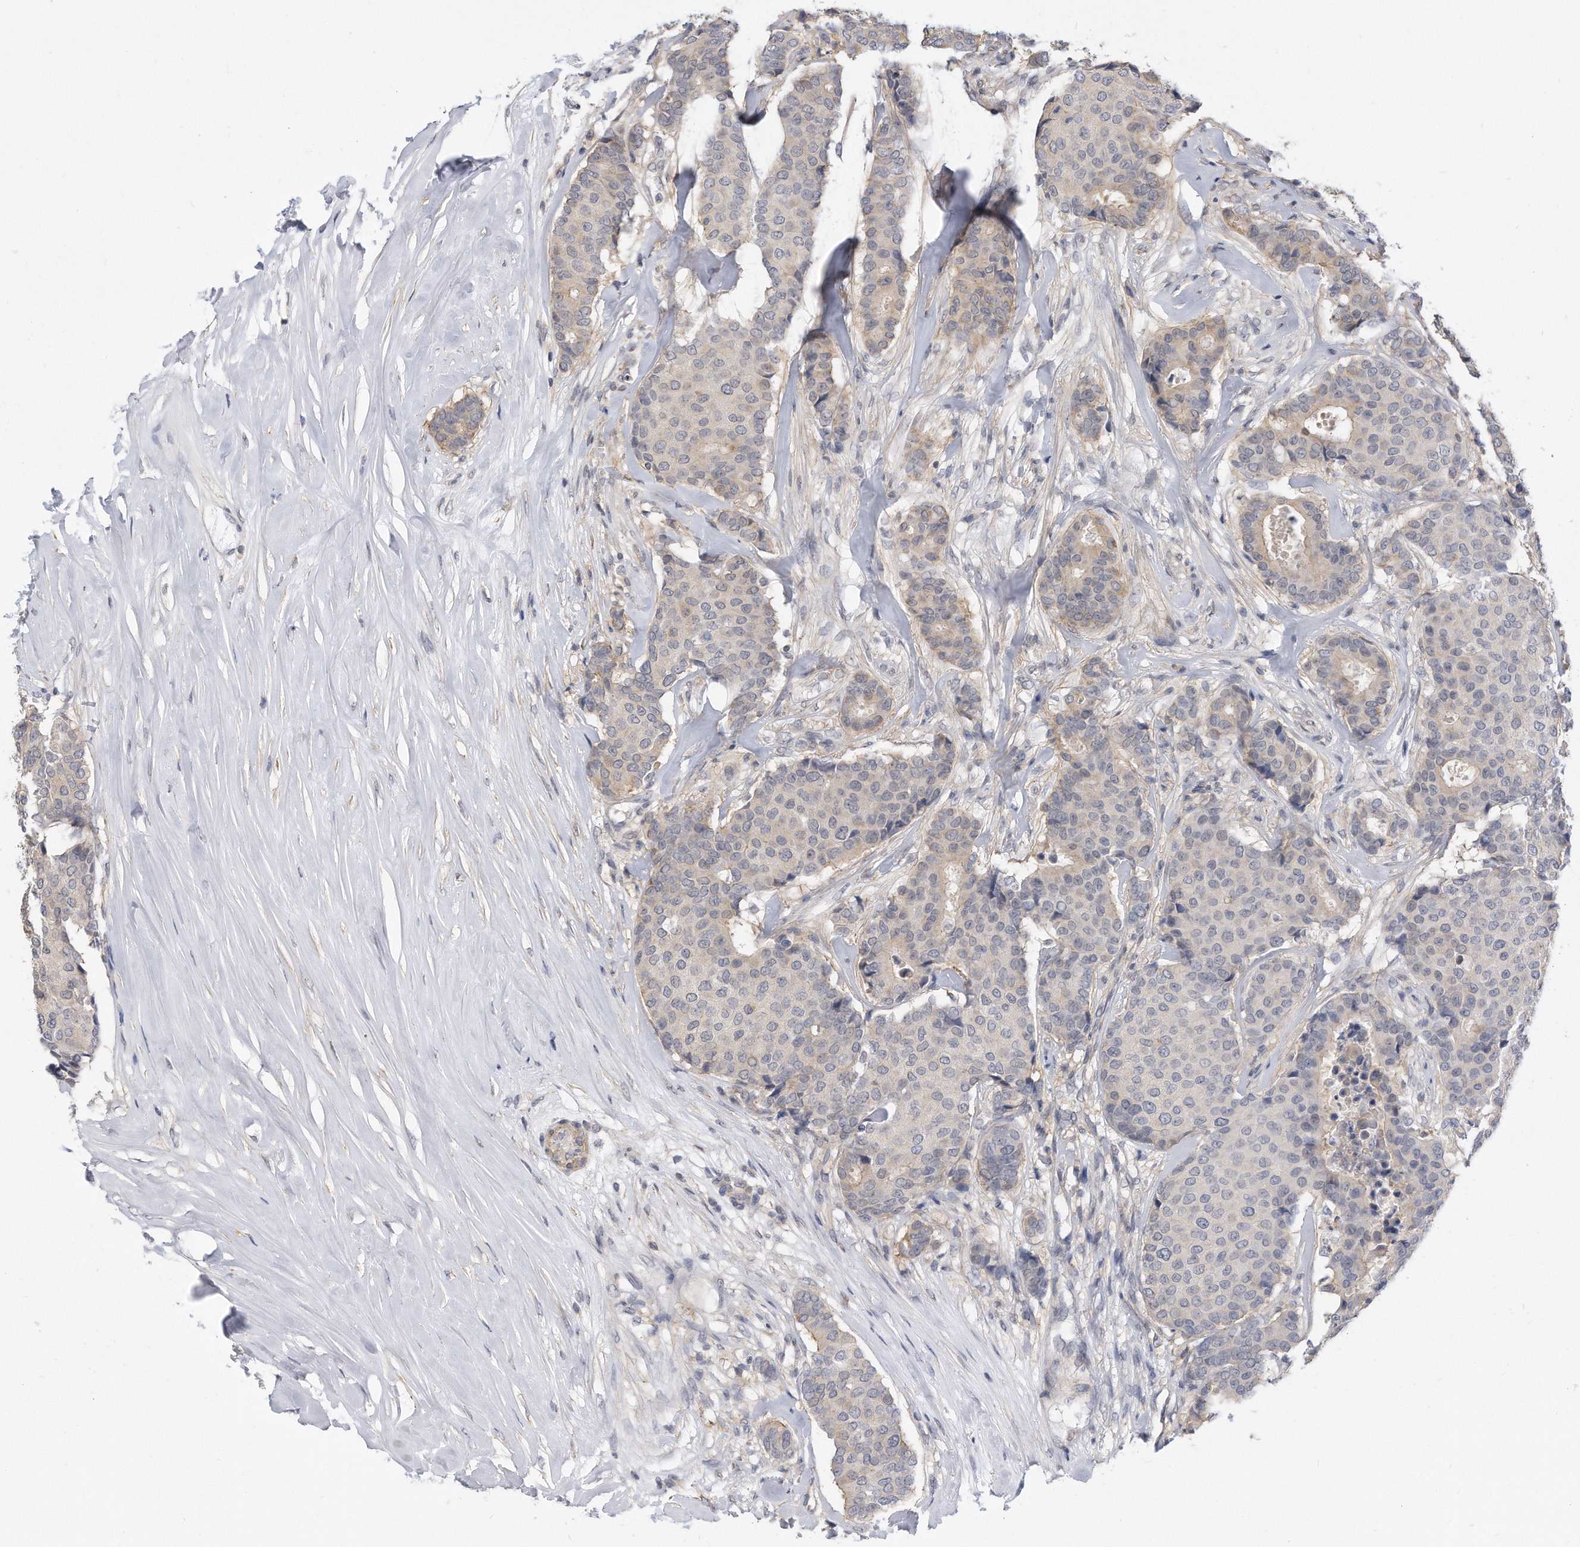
{"staining": {"intensity": "weak", "quantity": "<25%", "location": "cytoplasmic/membranous"}, "tissue": "breast cancer", "cell_type": "Tumor cells", "image_type": "cancer", "snomed": [{"axis": "morphology", "description": "Duct carcinoma"}, {"axis": "topography", "description": "Breast"}], "caption": "Breast cancer stained for a protein using immunohistochemistry displays no expression tumor cells.", "gene": "TCP1", "patient": {"sex": "female", "age": 75}}